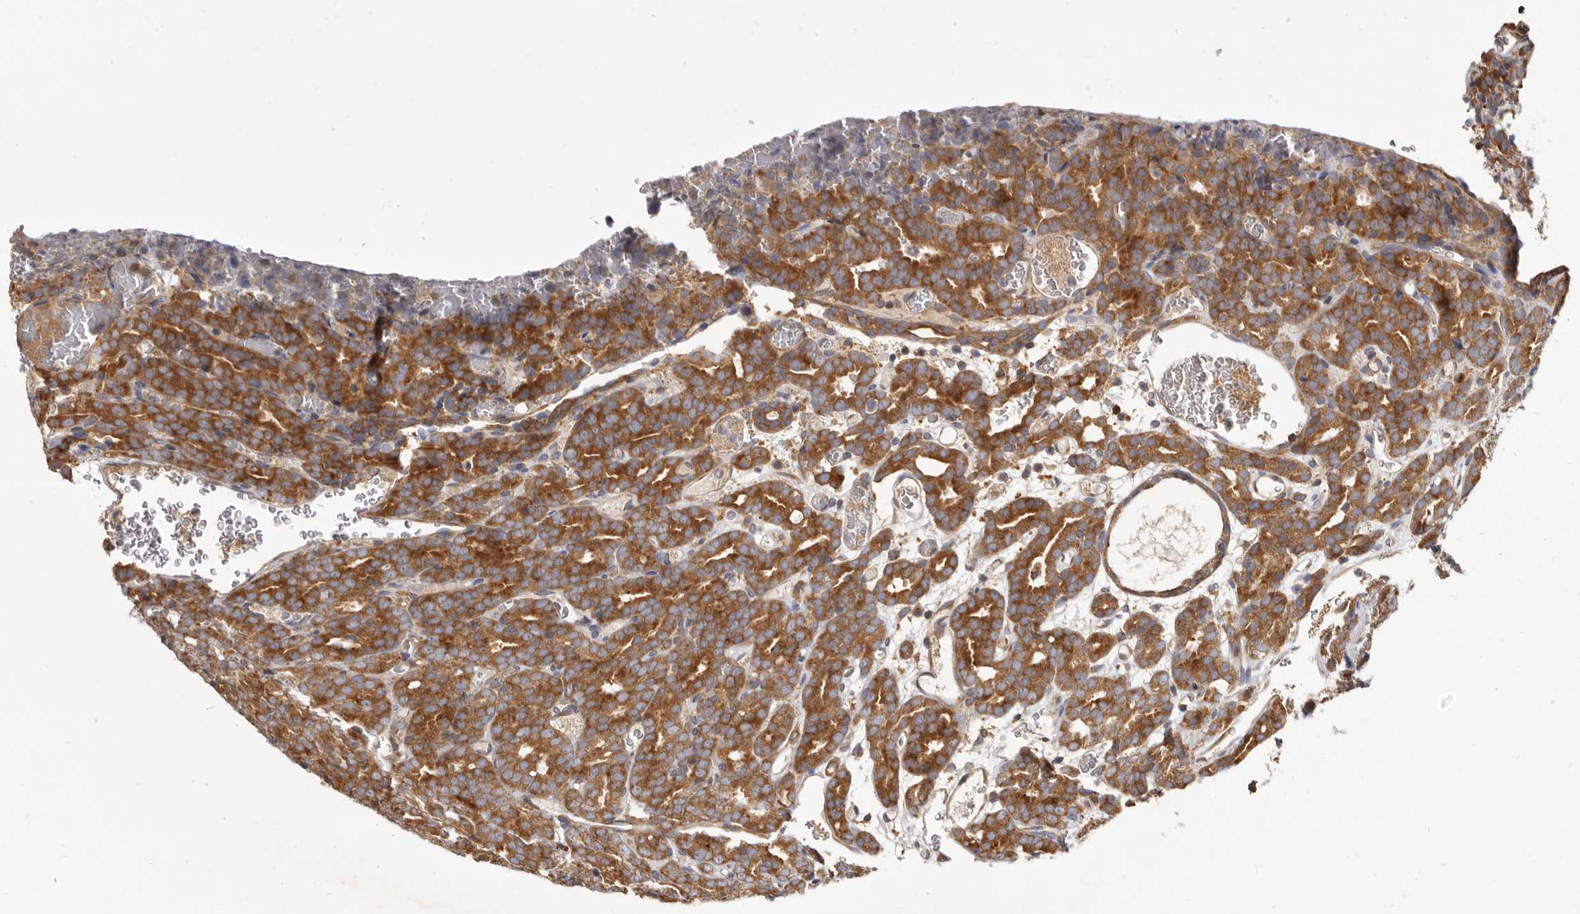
{"staining": {"intensity": "moderate", "quantity": ">75%", "location": "cytoplasmic/membranous"}, "tissue": "prostate cancer", "cell_type": "Tumor cells", "image_type": "cancer", "snomed": [{"axis": "morphology", "description": "Adenocarcinoma, High grade"}, {"axis": "topography", "description": "Prostate"}], "caption": "A photomicrograph showing moderate cytoplasmic/membranous positivity in approximately >75% of tumor cells in prostate cancer (high-grade adenocarcinoma), as visualized by brown immunohistochemical staining.", "gene": "ADAMTS20", "patient": {"sex": "male", "age": 62}}